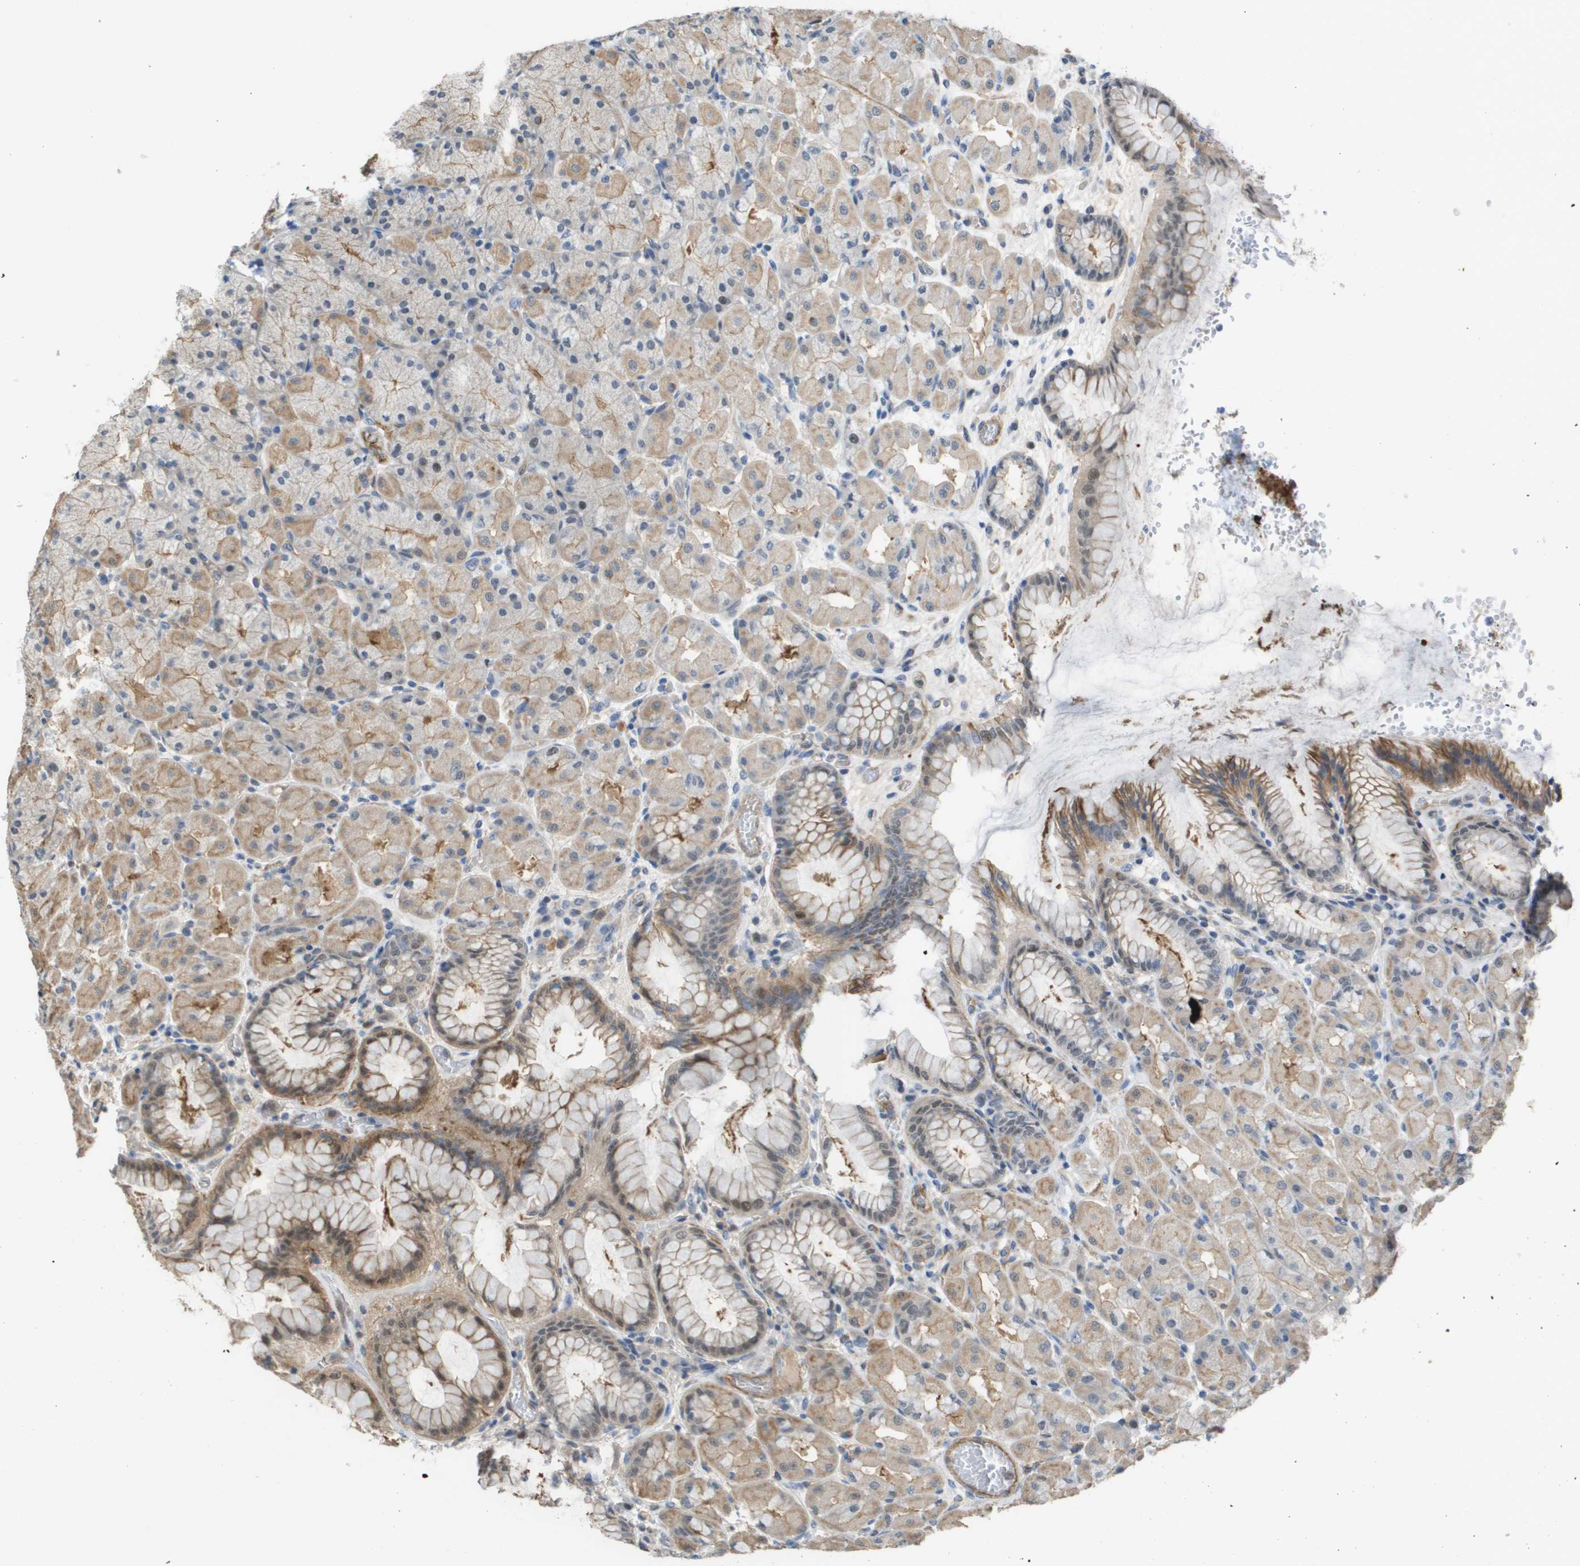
{"staining": {"intensity": "moderate", "quantity": "<25%", "location": "cytoplasmic/membranous,nuclear"}, "tissue": "stomach", "cell_type": "Glandular cells", "image_type": "normal", "snomed": [{"axis": "morphology", "description": "Normal tissue, NOS"}, {"axis": "topography", "description": "Stomach, upper"}], "caption": "This micrograph demonstrates benign stomach stained with IHC to label a protein in brown. The cytoplasmic/membranous,nuclear of glandular cells show moderate positivity for the protein. Nuclei are counter-stained blue.", "gene": "RNF112", "patient": {"sex": "female", "age": 56}}